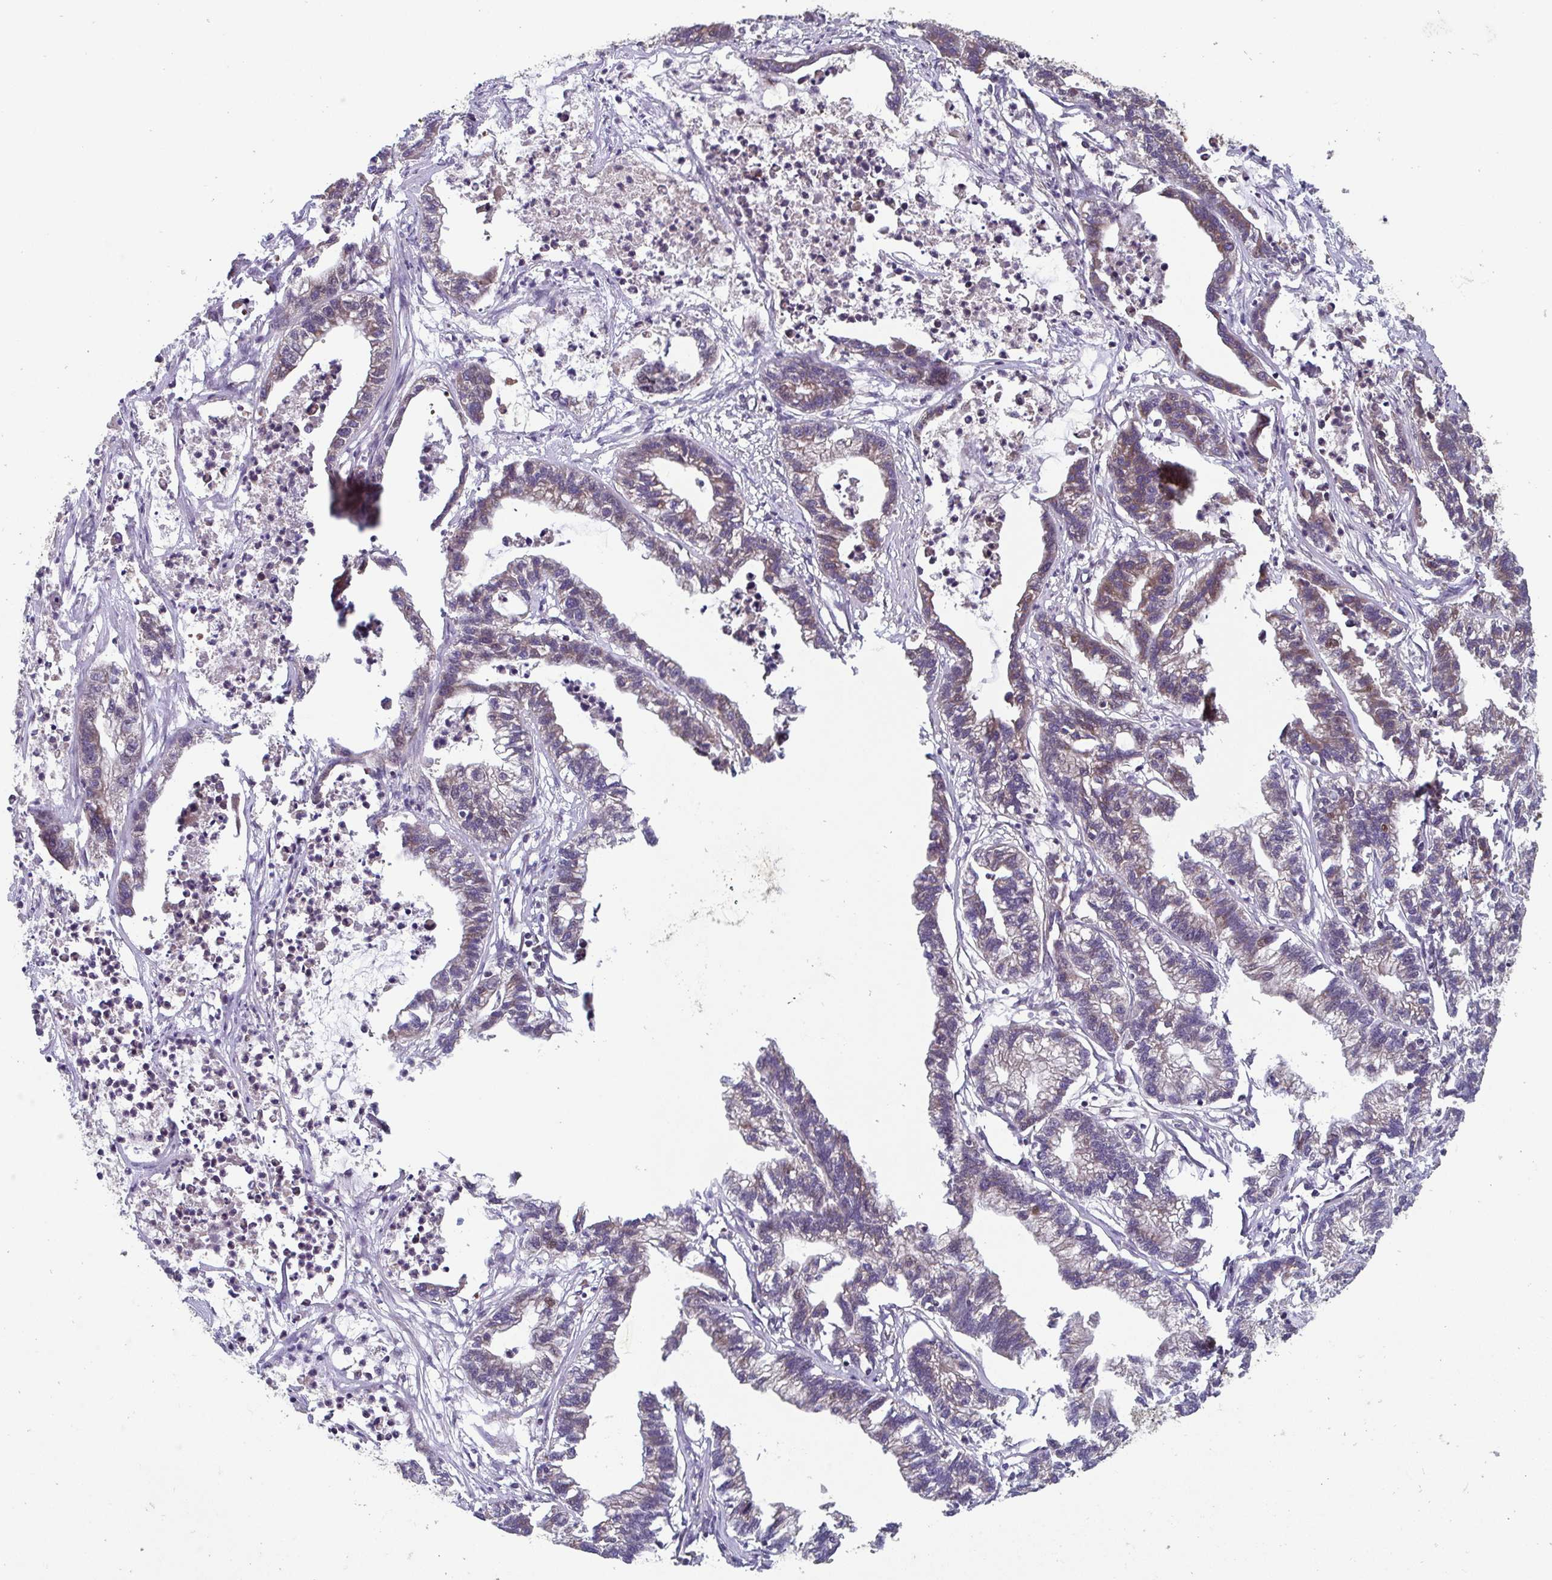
{"staining": {"intensity": "weak", "quantity": "25%-75%", "location": "cytoplasmic/membranous"}, "tissue": "stomach cancer", "cell_type": "Tumor cells", "image_type": "cancer", "snomed": [{"axis": "morphology", "description": "Adenocarcinoma, NOS"}, {"axis": "topography", "description": "Stomach"}], "caption": "Tumor cells display low levels of weak cytoplasmic/membranous positivity in approximately 25%-75% of cells in adenocarcinoma (stomach).", "gene": "COPB1", "patient": {"sex": "male", "age": 83}}